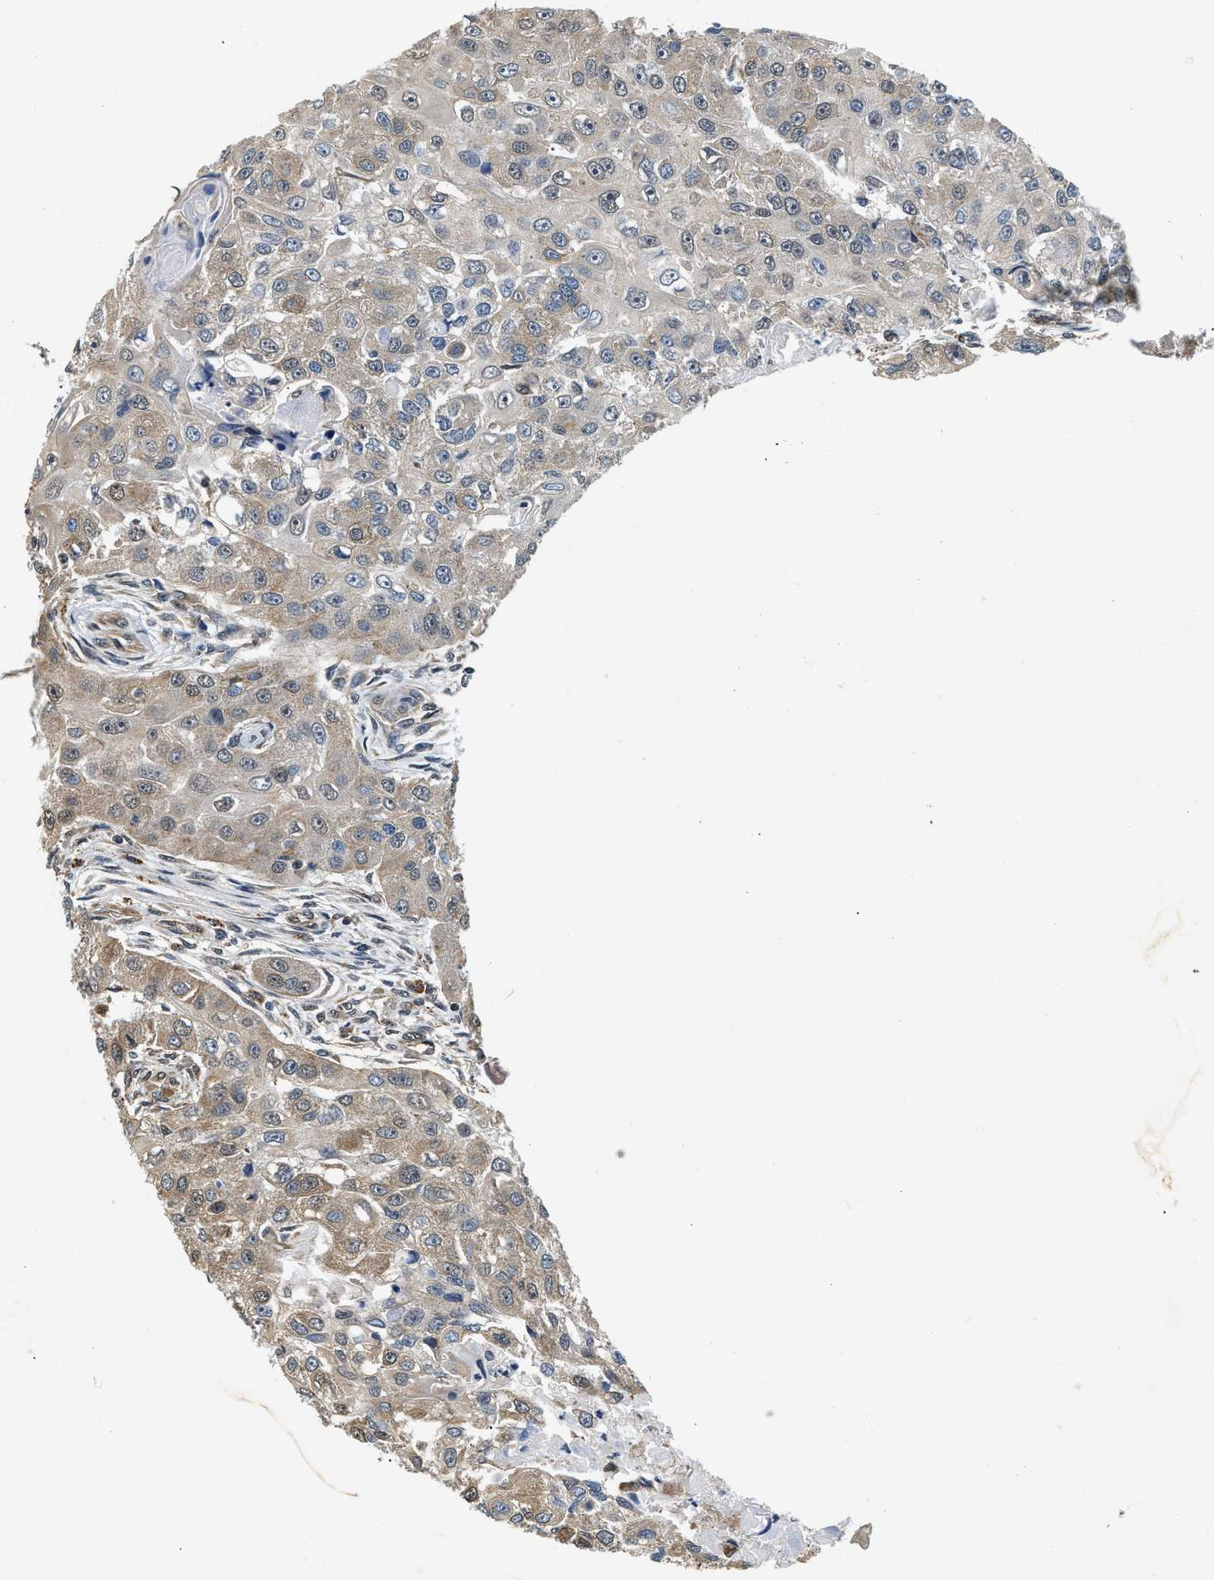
{"staining": {"intensity": "weak", "quantity": "25%-75%", "location": "cytoplasmic/membranous,nuclear"}, "tissue": "head and neck cancer", "cell_type": "Tumor cells", "image_type": "cancer", "snomed": [{"axis": "morphology", "description": "Normal tissue, NOS"}, {"axis": "morphology", "description": "Squamous cell carcinoma, NOS"}, {"axis": "topography", "description": "Skeletal muscle"}, {"axis": "topography", "description": "Head-Neck"}], "caption": "A photomicrograph showing weak cytoplasmic/membranous and nuclear positivity in approximately 25%-75% of tumor cells in head and neck squamous cell carcinoma, as visualized by brown immunohistochemical staining.", "gene": "BCL7C", "patient": {"sex": "male", "age": 51}}